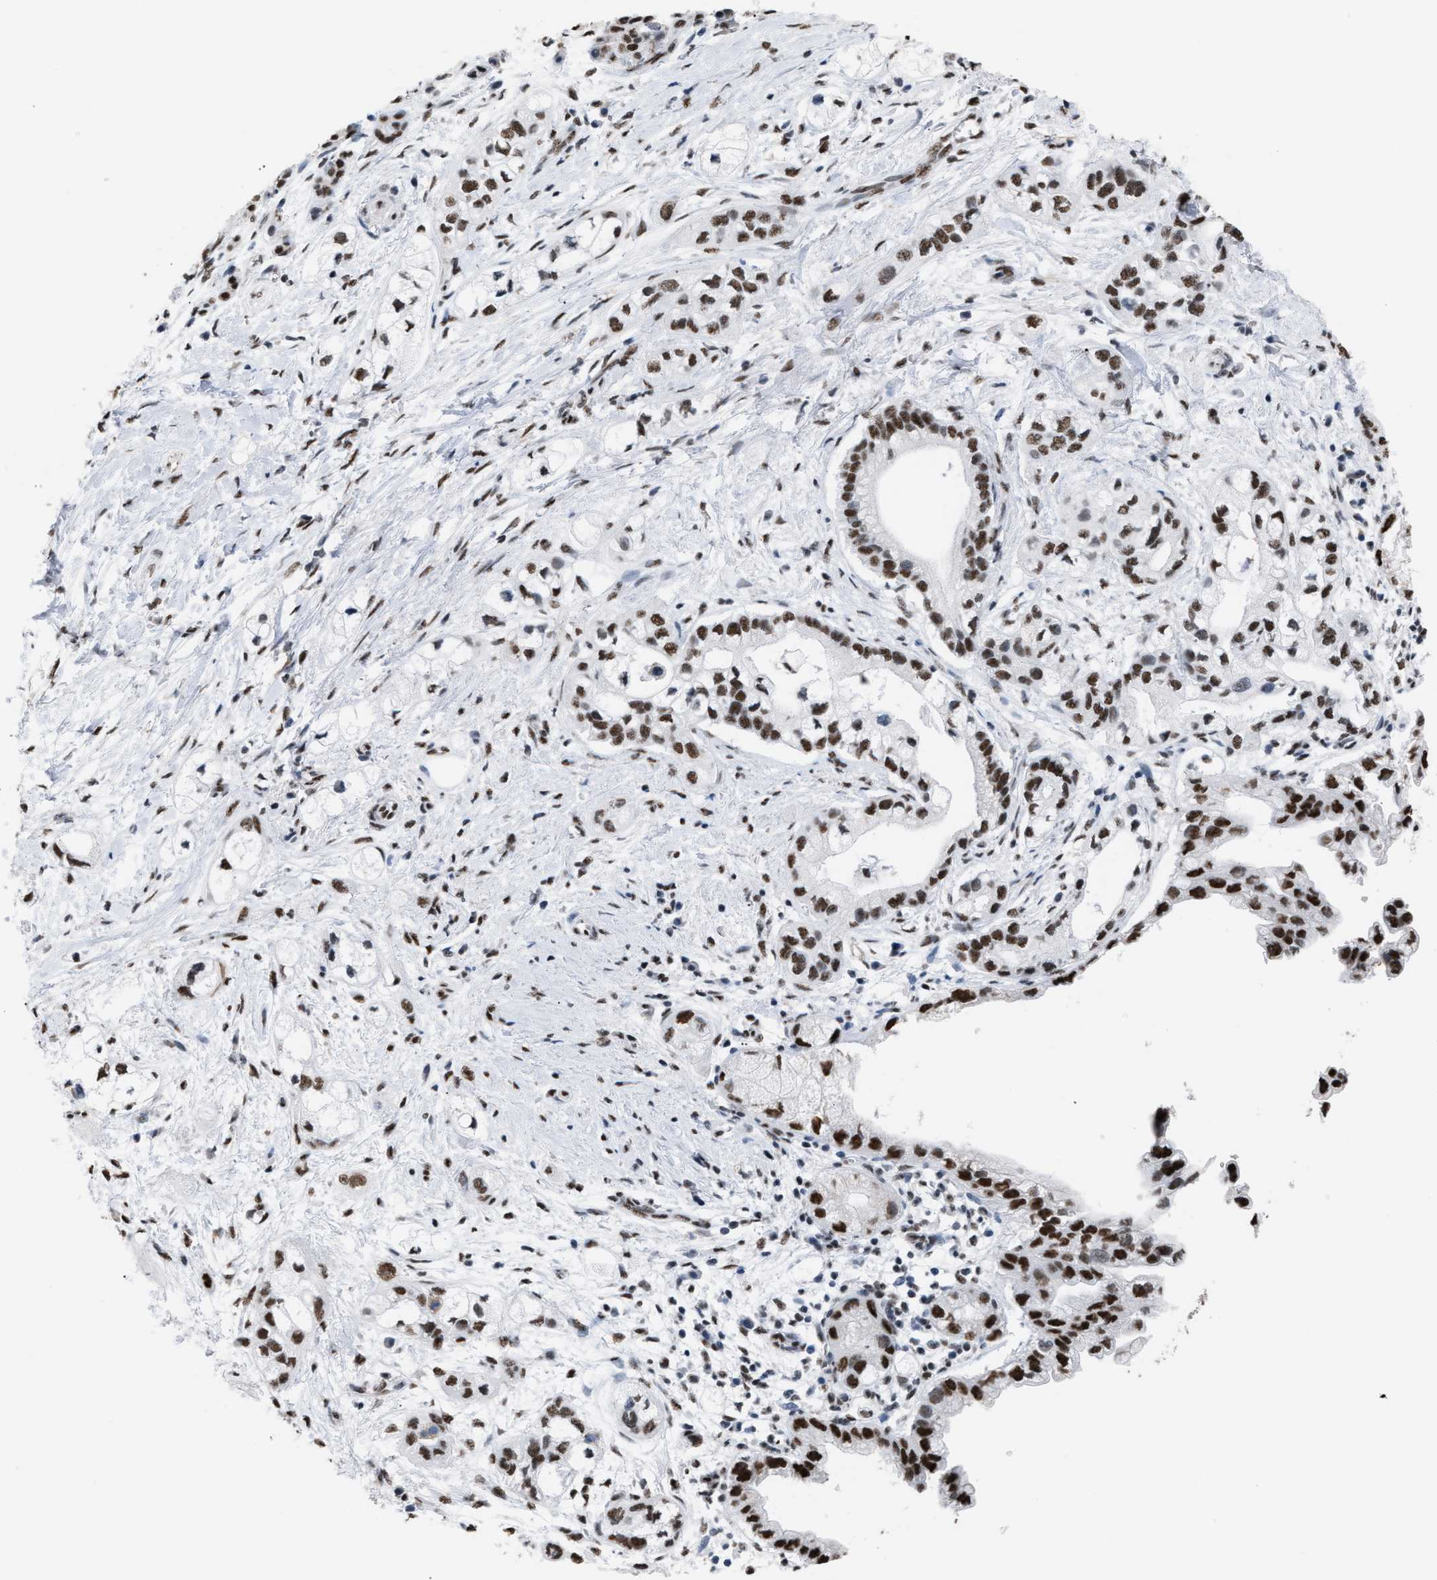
{"staining": {"intensity": "strong", "quantity": ">75%", "location": "nuclear"}, "tissue": "pancreatic cancer", "cell_type": "Tumor cells", "image_type": "cancer", "snomed": [{"axis": "morphology", "description": "Adenocarcinoma, NOS"}, {"axis": "topography", "description": "Pancreas"}], "caption": "IHC photomicrograph of neoplastic tissue: human adenocarcinoma (pancreatic) stained using immunohistochemistry (IHC) displays high levels of strong protein expression localized specifically in the nuclear of tumor cells, appearing as a nuclear brown color.", "gene": "CCAR2", "patient": {"sex": "male", "age": 74}}